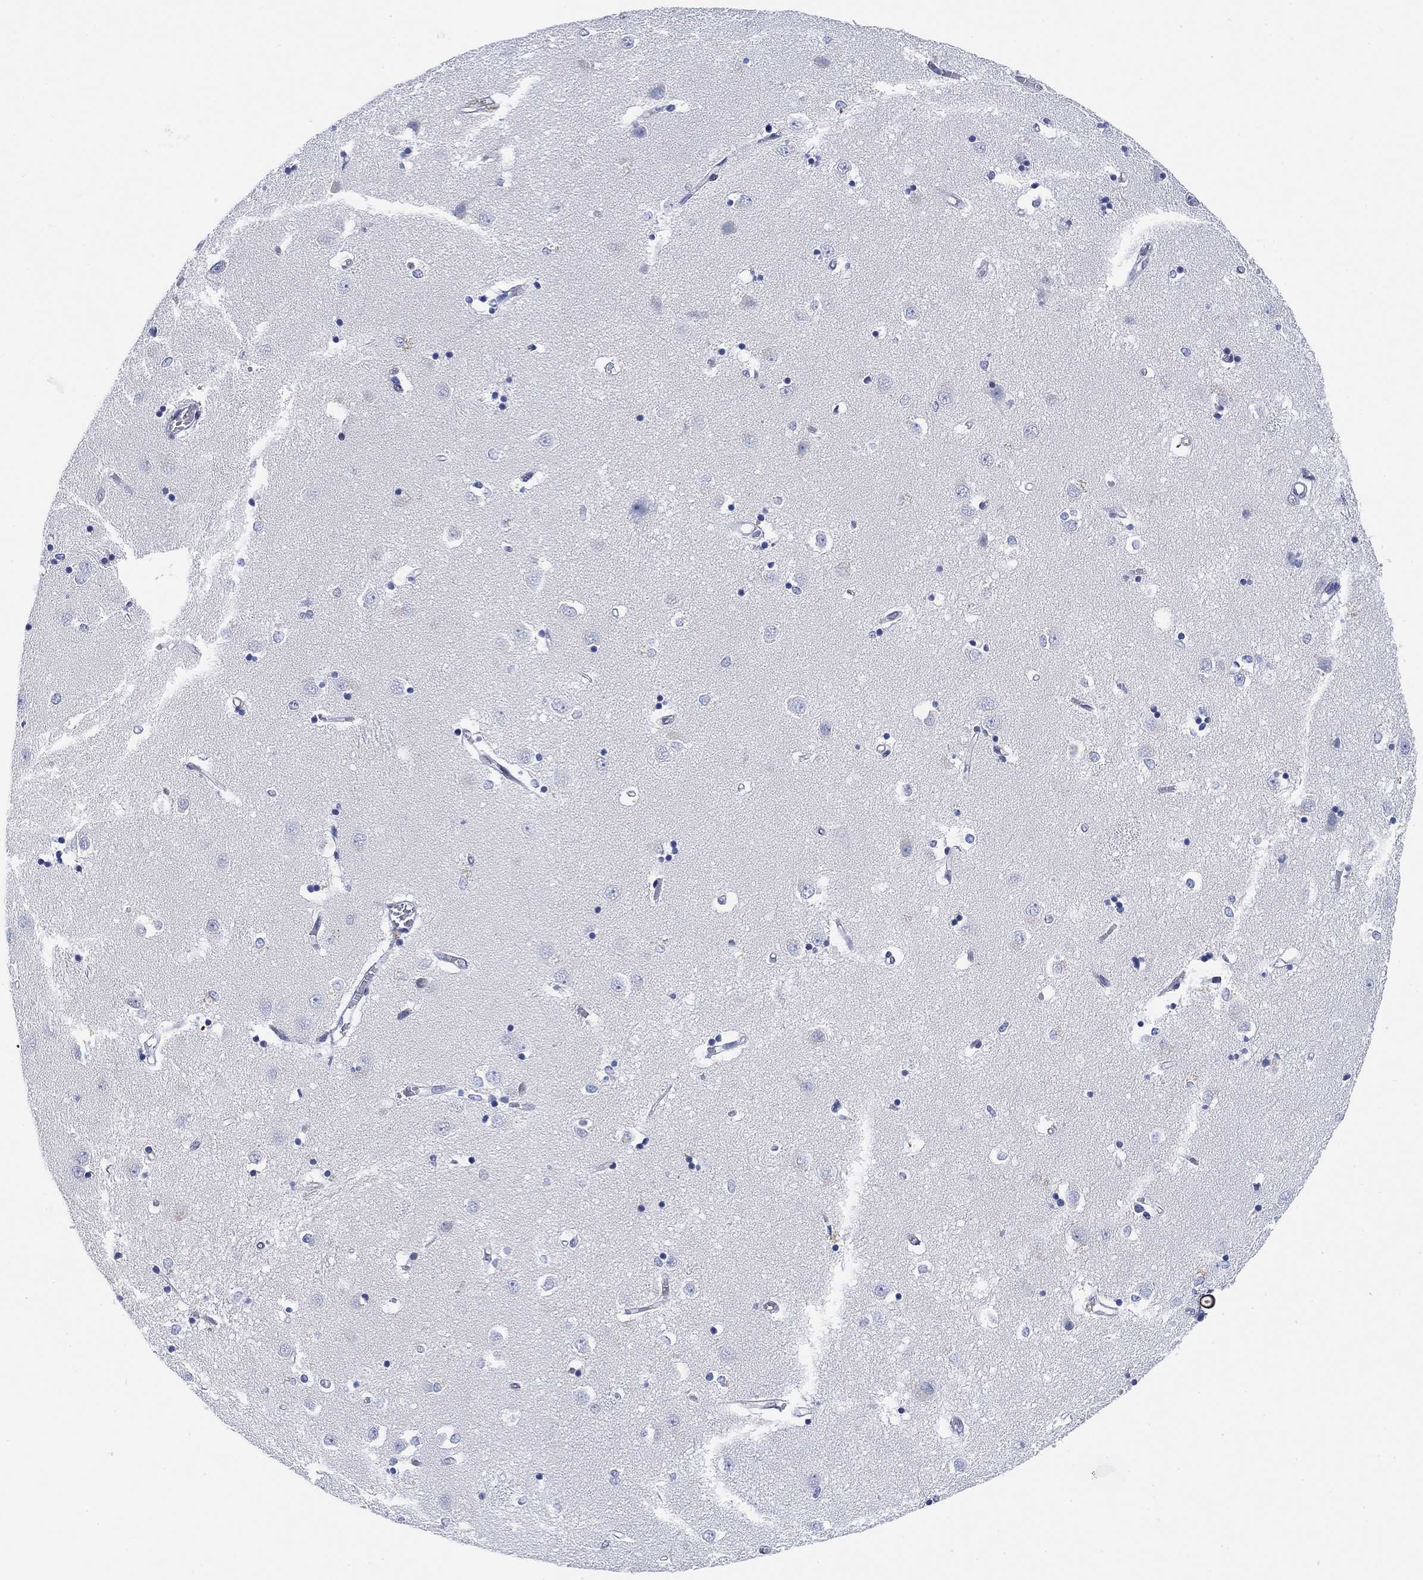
{"staining": {"intensity": "negative", "quantity": "none", "location": "none"}, "tissue": "caudate", "cell_type": "Glial cells", "image_type": "normal", "snomed": [{"axis": "morphology", "description": "Normal tissue, NOS"}, {"axis": "topography", "description": "Lateral ventricle wall"}], "caption": "A high-resolution histopathology image shows immunohistochemistry staining of normal caudate, which reveals no significant staining in glial cells. (Stains: DAB immunohistochemistry (IHC) with hematoxylin counter stain, Microscopy: brightfield microscopy at high magnification).", "gene": "PAX6", "patient": {"sex": "male", "age": 54}}